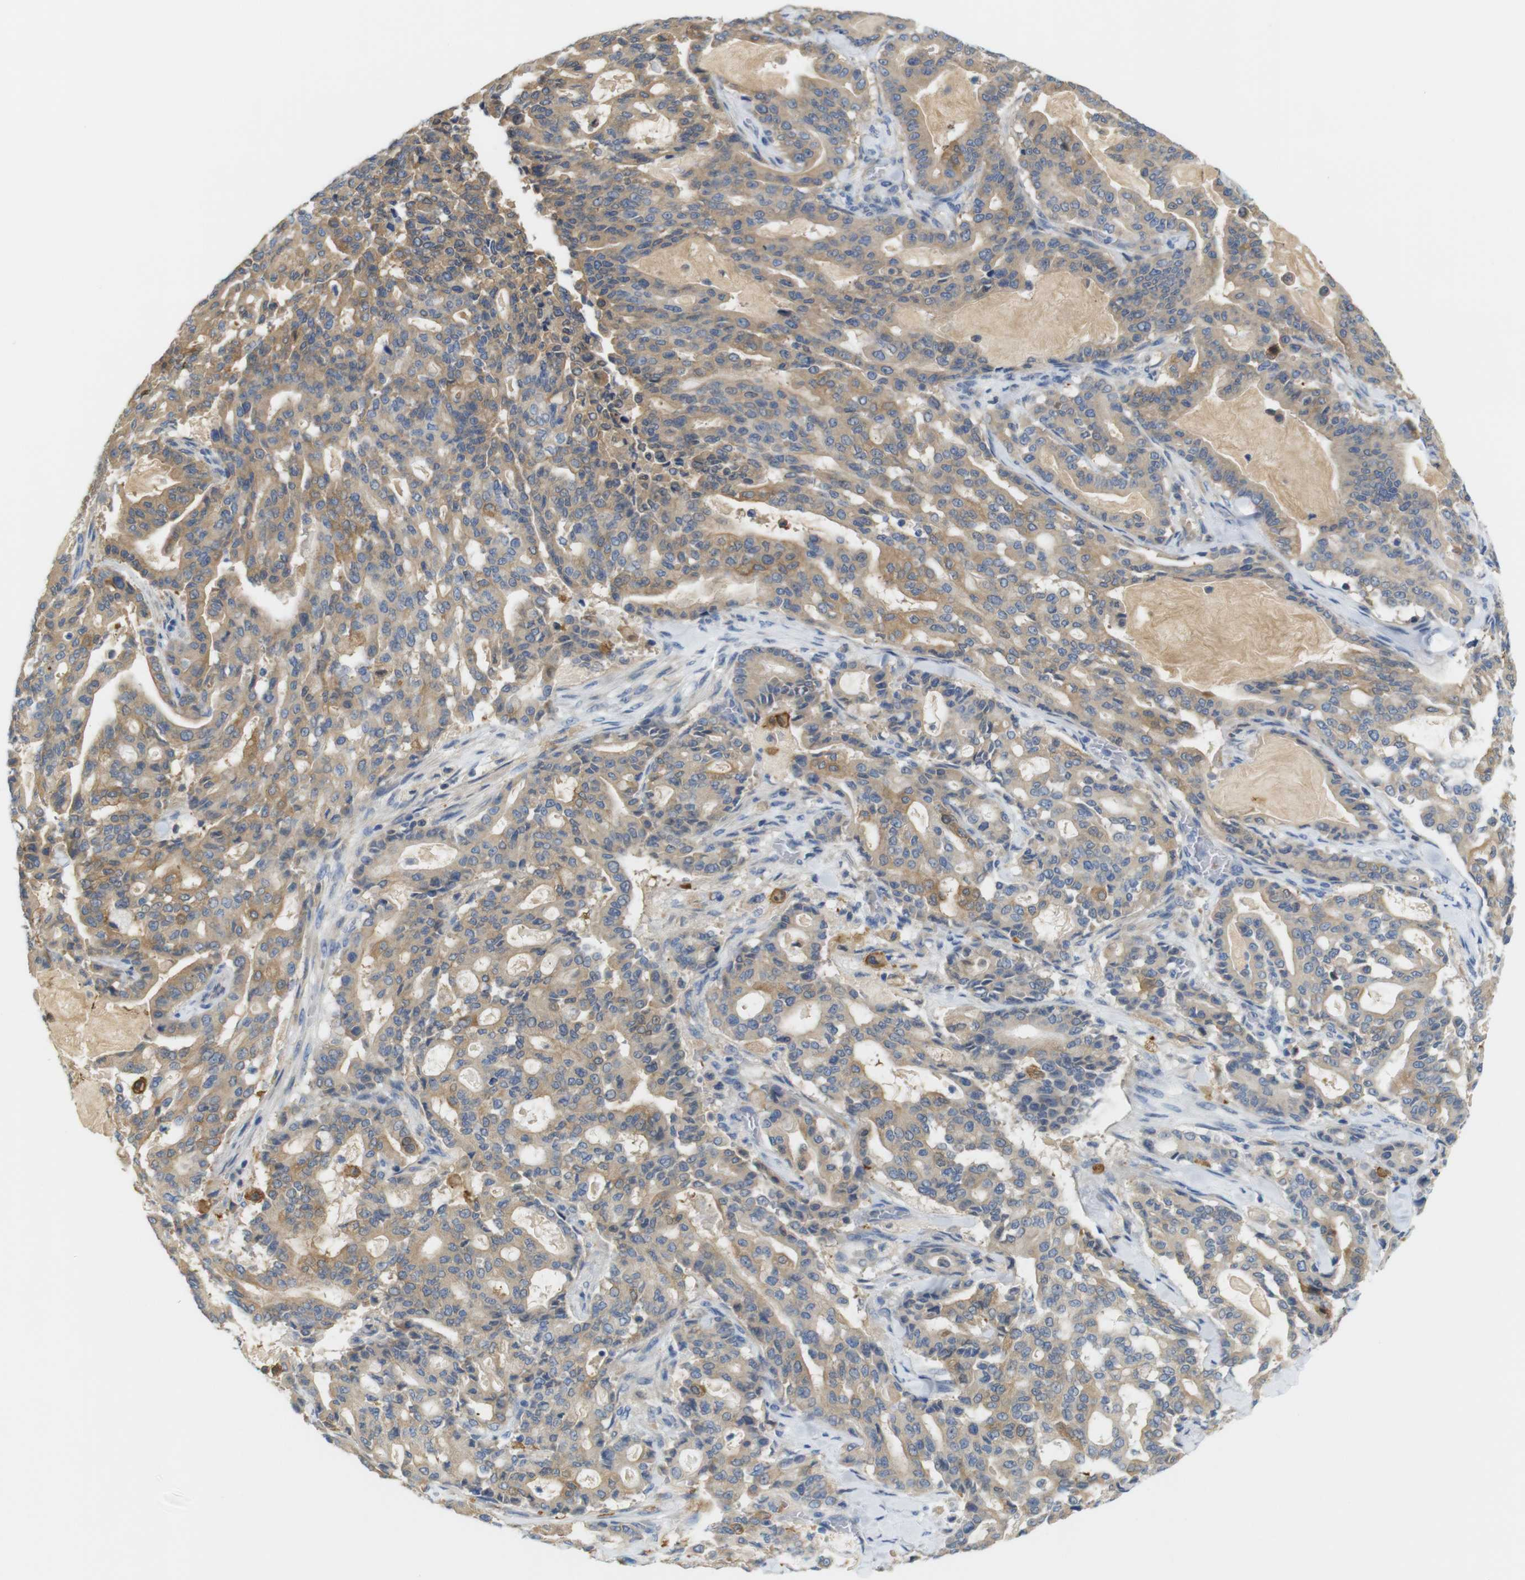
{"staining": {"intensity": "moderate", "quantity": ">75%", "location": "cytoplasmic/membranous"}, "tissue": "pancreatic cancer", "cell_type": "Tumor cells", "image_type": "cancer", "snomed": [{"axis": "morphology", "description": "Adenocarcinoma, NOS"}, {"axis": "topography", "description": "Pancreas"}], "caption": "An IHC photomicrograph of neoplastic tissue is shown. Protein staining in brown highlights moderate cytoplasmic/membranous positivity in adenocarcinoma (pancreatic) within tumor cells.", "gene": "NEBL", "patient": {"sex": "male", "age": 63}}